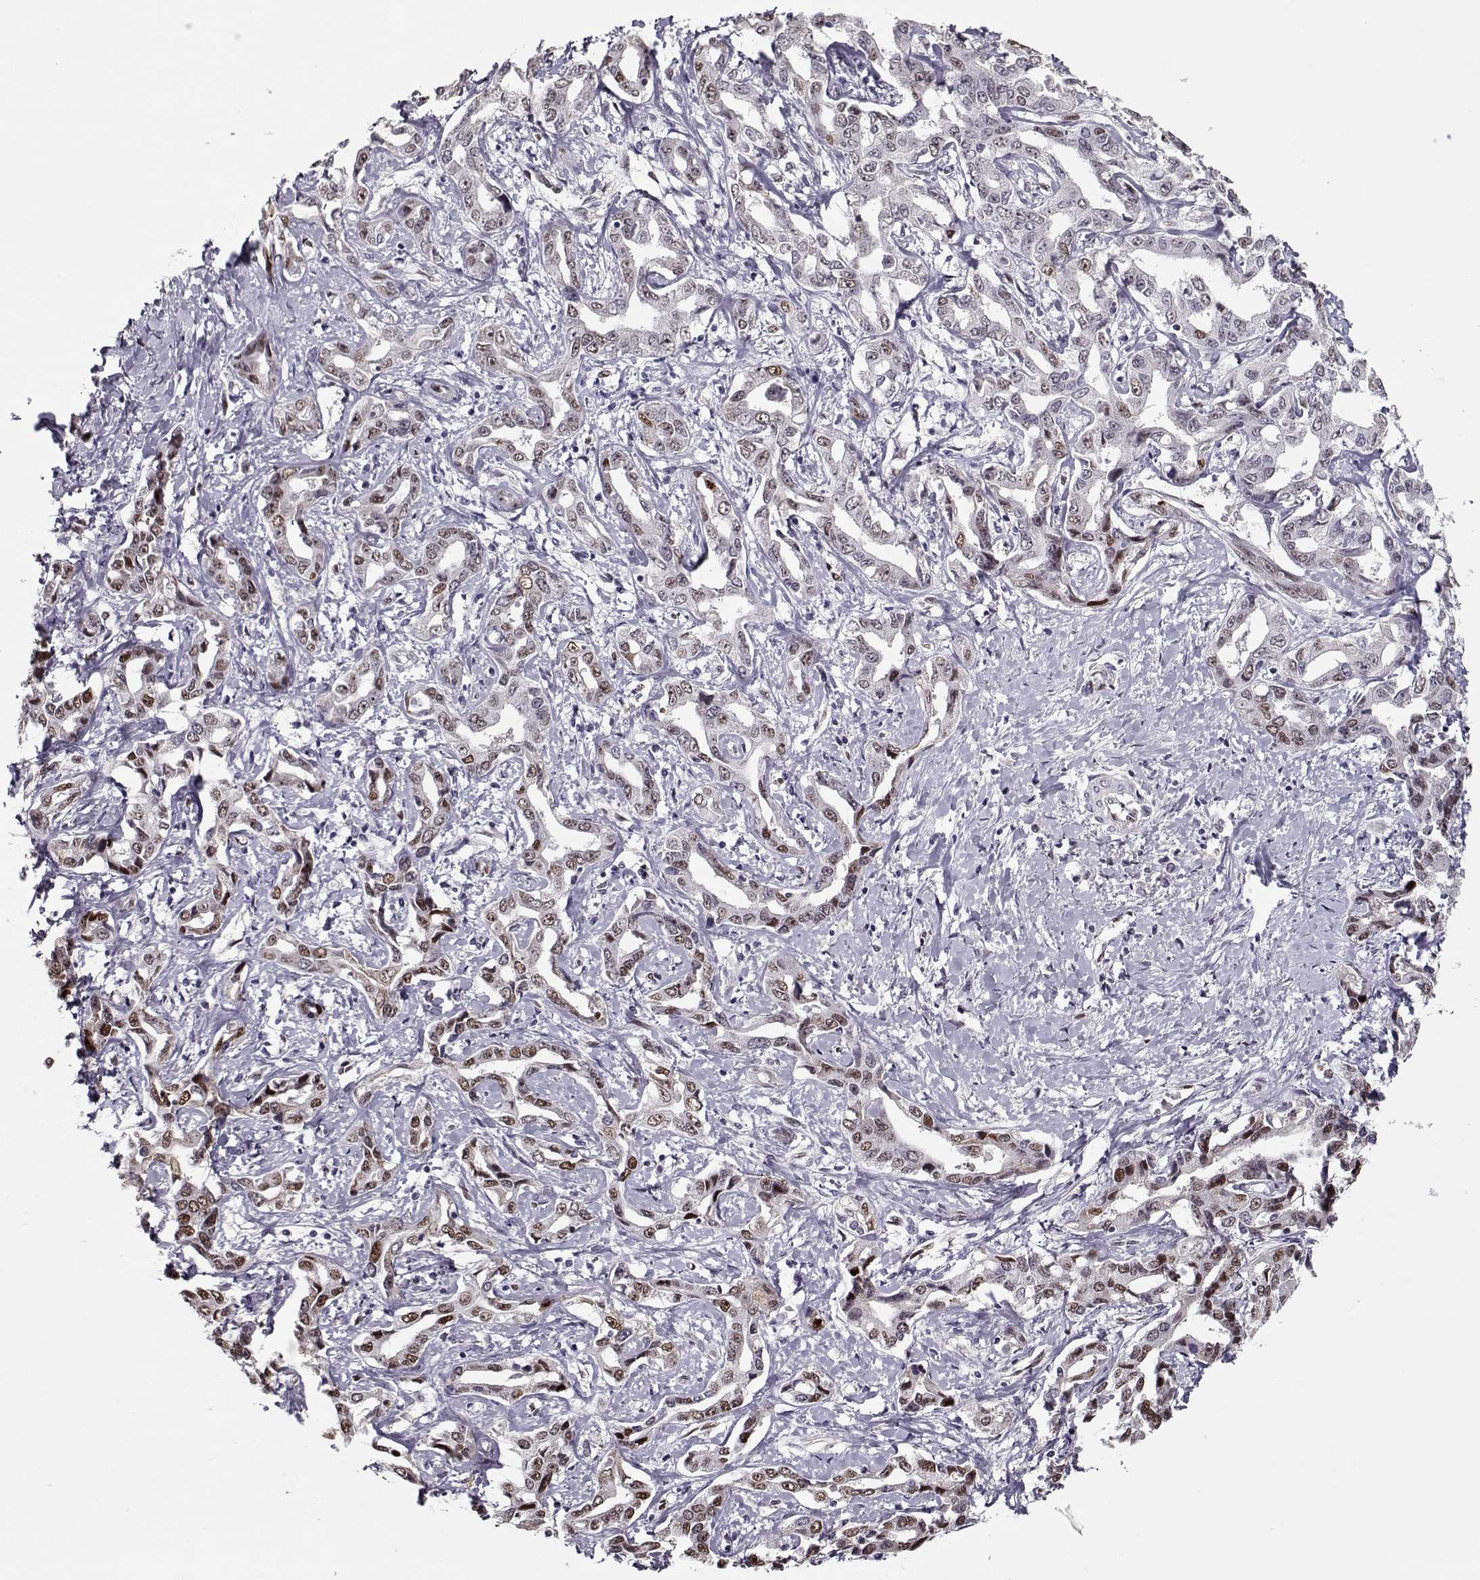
{"staining": {"intensity": "moderate", "quantity": ">75%", "location": "nuclear"}, "tissue": "liver cancer", "cell_type": "Tumor cells", "image_type": "cancer", "snomed": [{"axis": "morphology", "description": "Cholangiocarcinoma"}, {"axis": "topography", "description": "Liver"}], "caption": "The histopathology image reveals a brown stain indicating the presence of a protein in the nuclear of tumor cells in cholangiocarcinoma (liver). Immunohistochemistry (ihc) stains the protein of interest in brown and the nuclei are stained blue.", "gene": "PRMT8", "patient": {"sex": "male", "age": 59}}